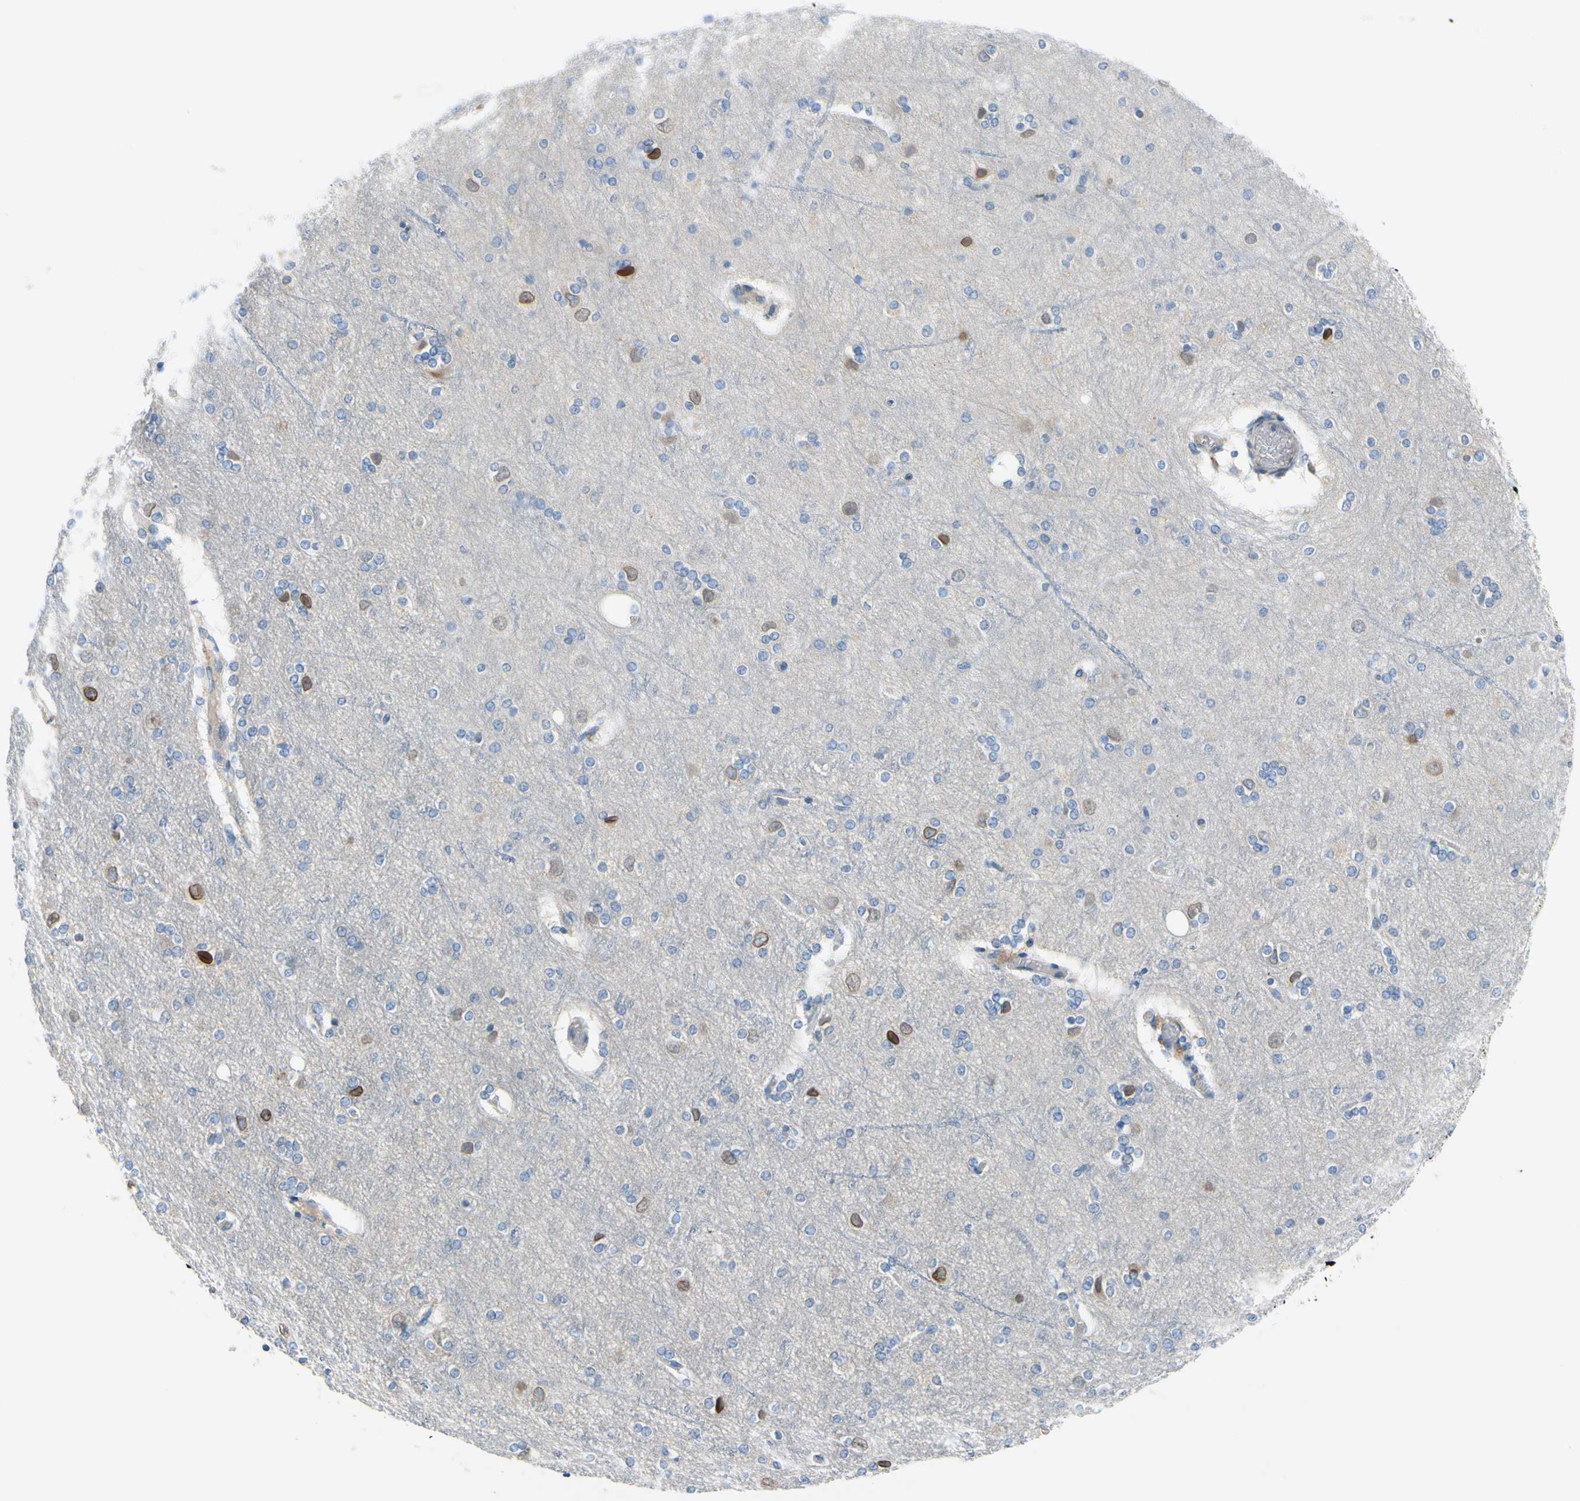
{"staining": {"intensity": "negative", "quantity": "none", "location": "none"}, "tissue": "cerebral cortex", "cell_type": "Endothelial cells", "image_type": "normal", "snomed": [{"axis": "morphology", "description": "Normal tissue, NOS"}, {"axis": "topography", "description": "Cerebral cortex"}], "caption": "Endothelial cells are negative for brown protein staining in benign cerebral cortex. (DAB (3,3'-diaminobenzidine) immunohistochemistry, high magnification).", "gene": "FCER2", "patient": {"sex": "female", "age": 54}}